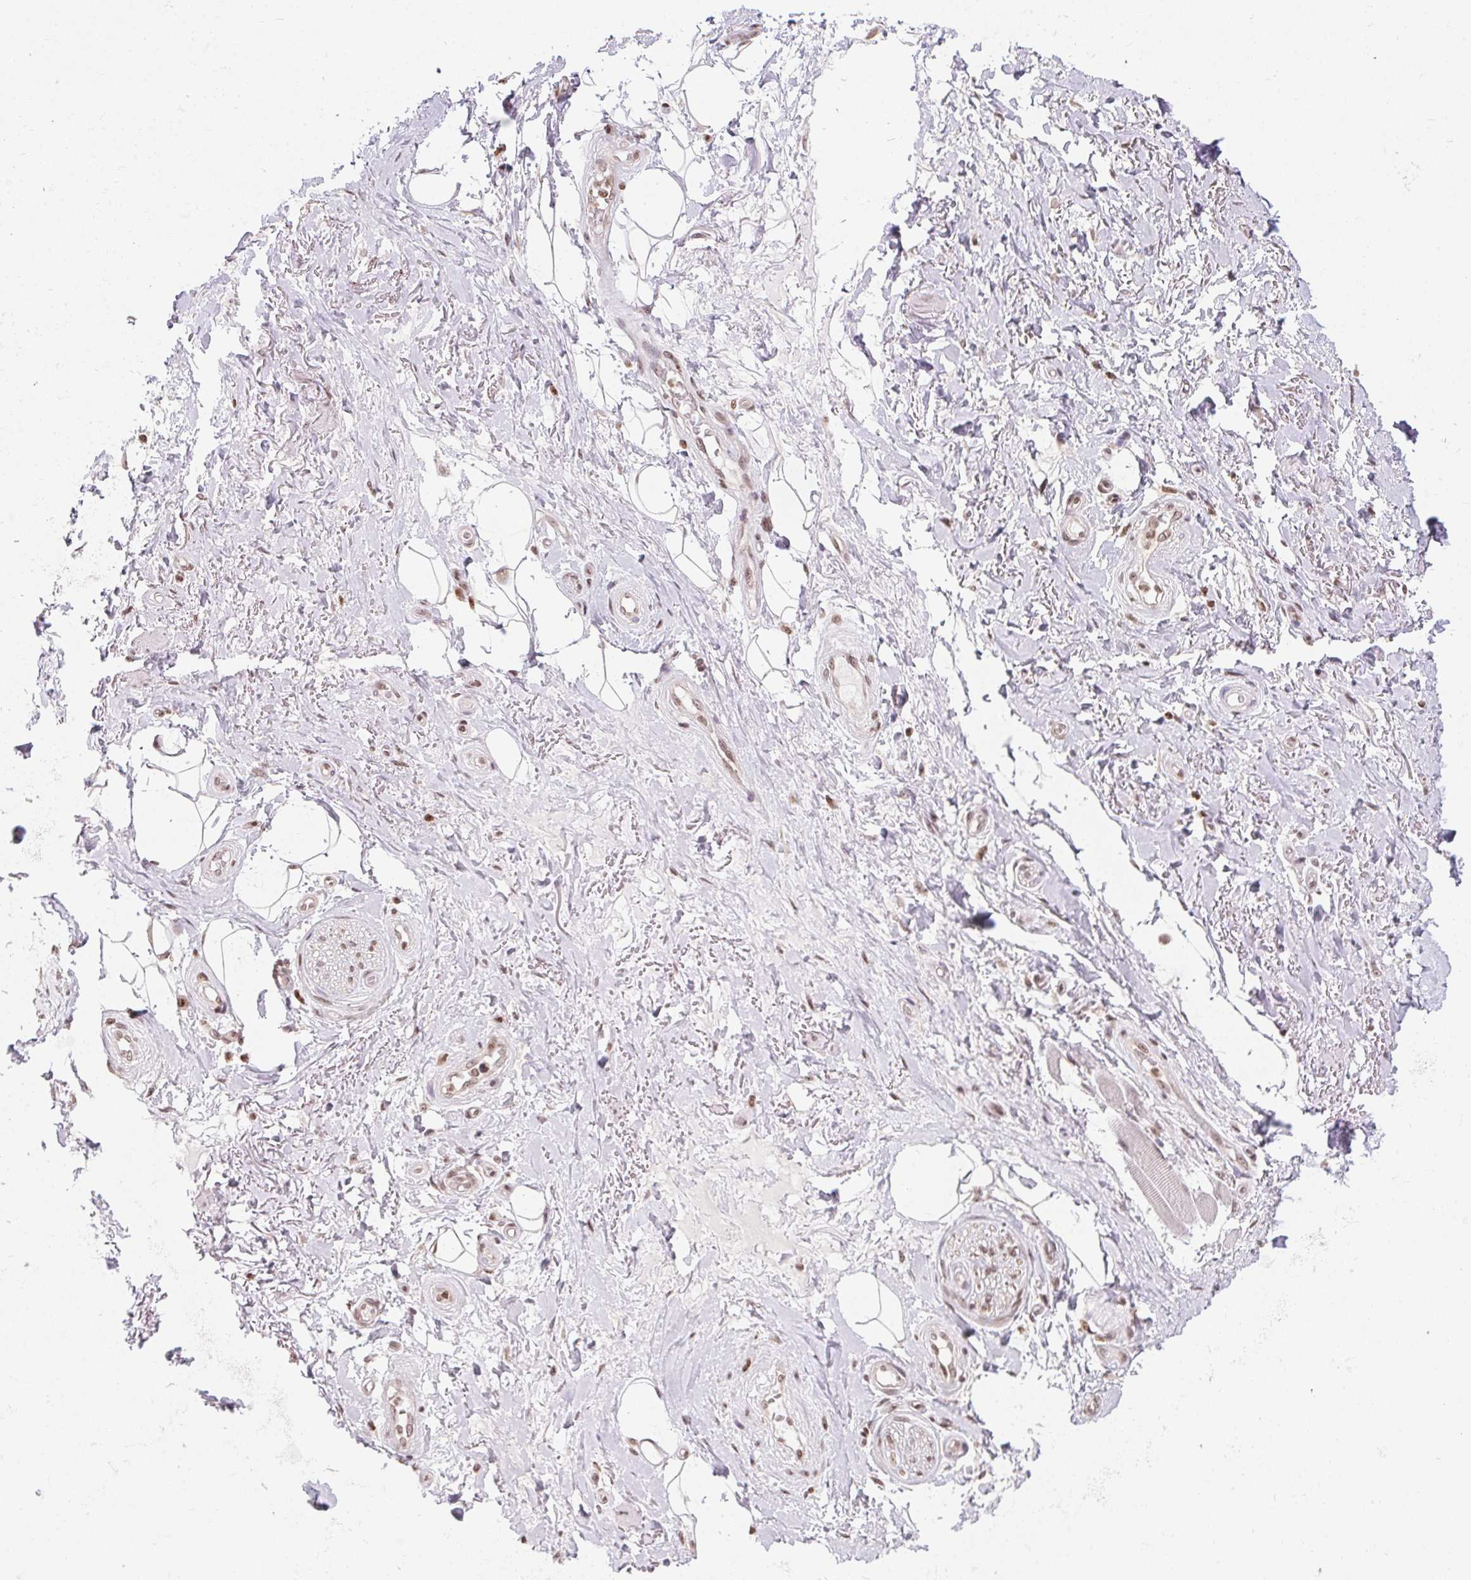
{"staining": {"intensity": "moderate", "quantity": "<25%", "location": "nuclear"}, "tissue": "adipose tissue", "cell_type": "Adipocytes", "image_type": "normal", "snomed": [{"axis": "morphology", "description": "Normal tissue, NOS"}, {"axis": "topography", "description": "Anal"}, {"axis": "topography", "description": "Peripheral nerve tissue"}], "caption": "Brown immunohistochemical staining in unremarkable human adipose tissue demonstrates moderate nuclear positivity in approximately <25% of adipocytes.", "gene": "RNF181", "patient": {"sex": "male", "age": 53}}